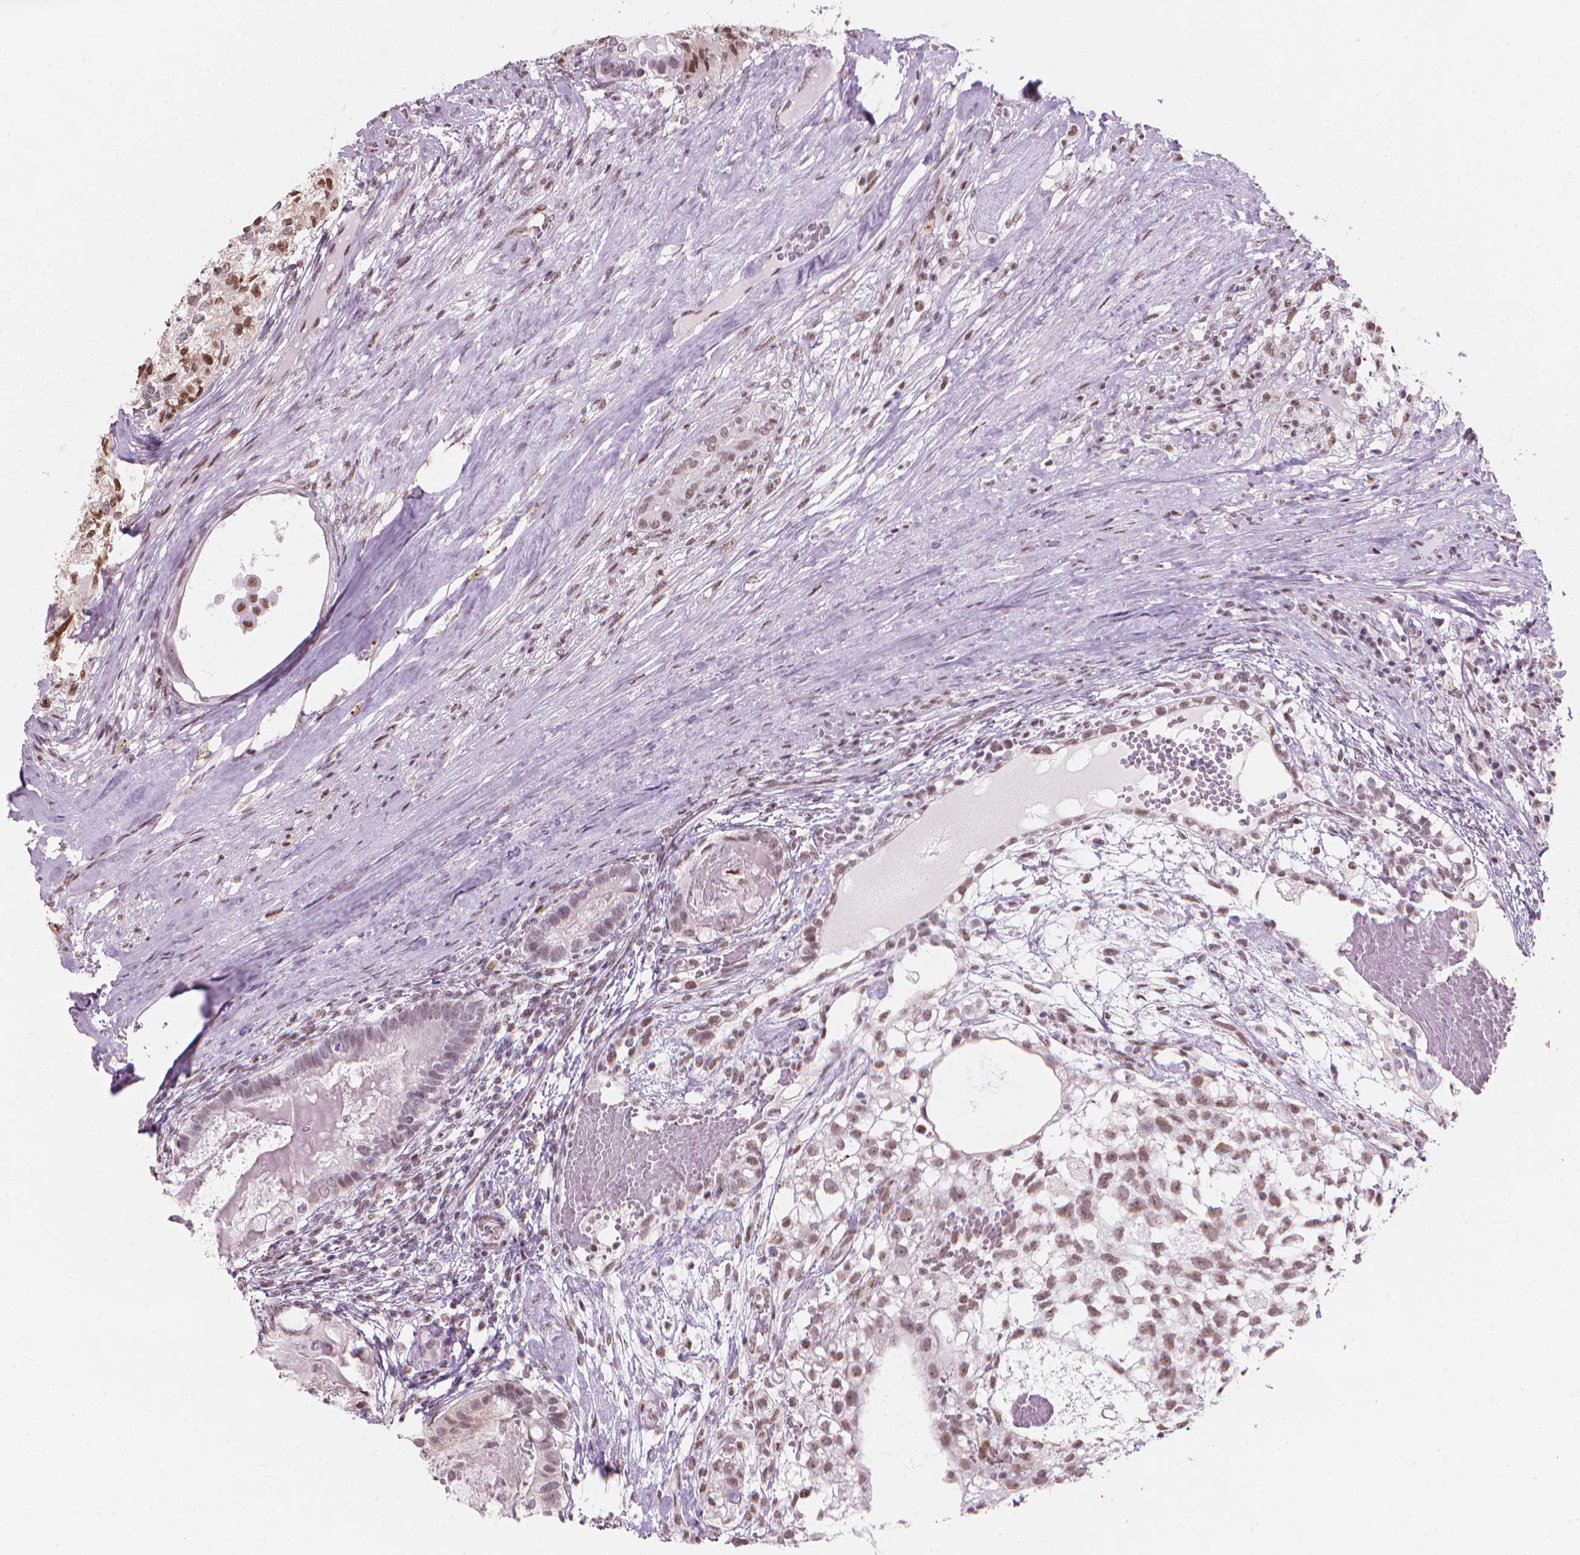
{"staining": {"intensity": "weak", "quantity": "25%-75%", "location": "nuclear"}, "tissue": "testis cancer", "cell_type": "Tumor cells", "image_type": "cancer", "snomed": [{"axis": "morphology", "description": "Seminoma, NOS"}, {"axis": "morphology", "description": "Carcinoma, Embryonal, NOS"}, {"axis": "topography", "description": "Testis"}], "caption": "Protein expression analysis of testis cancer (seminoma) shows weak nuclear staining in about 25%-75% of tumor cells.", "gene": "PIAS2", "patient": {"sex": "male", "age": 41}}